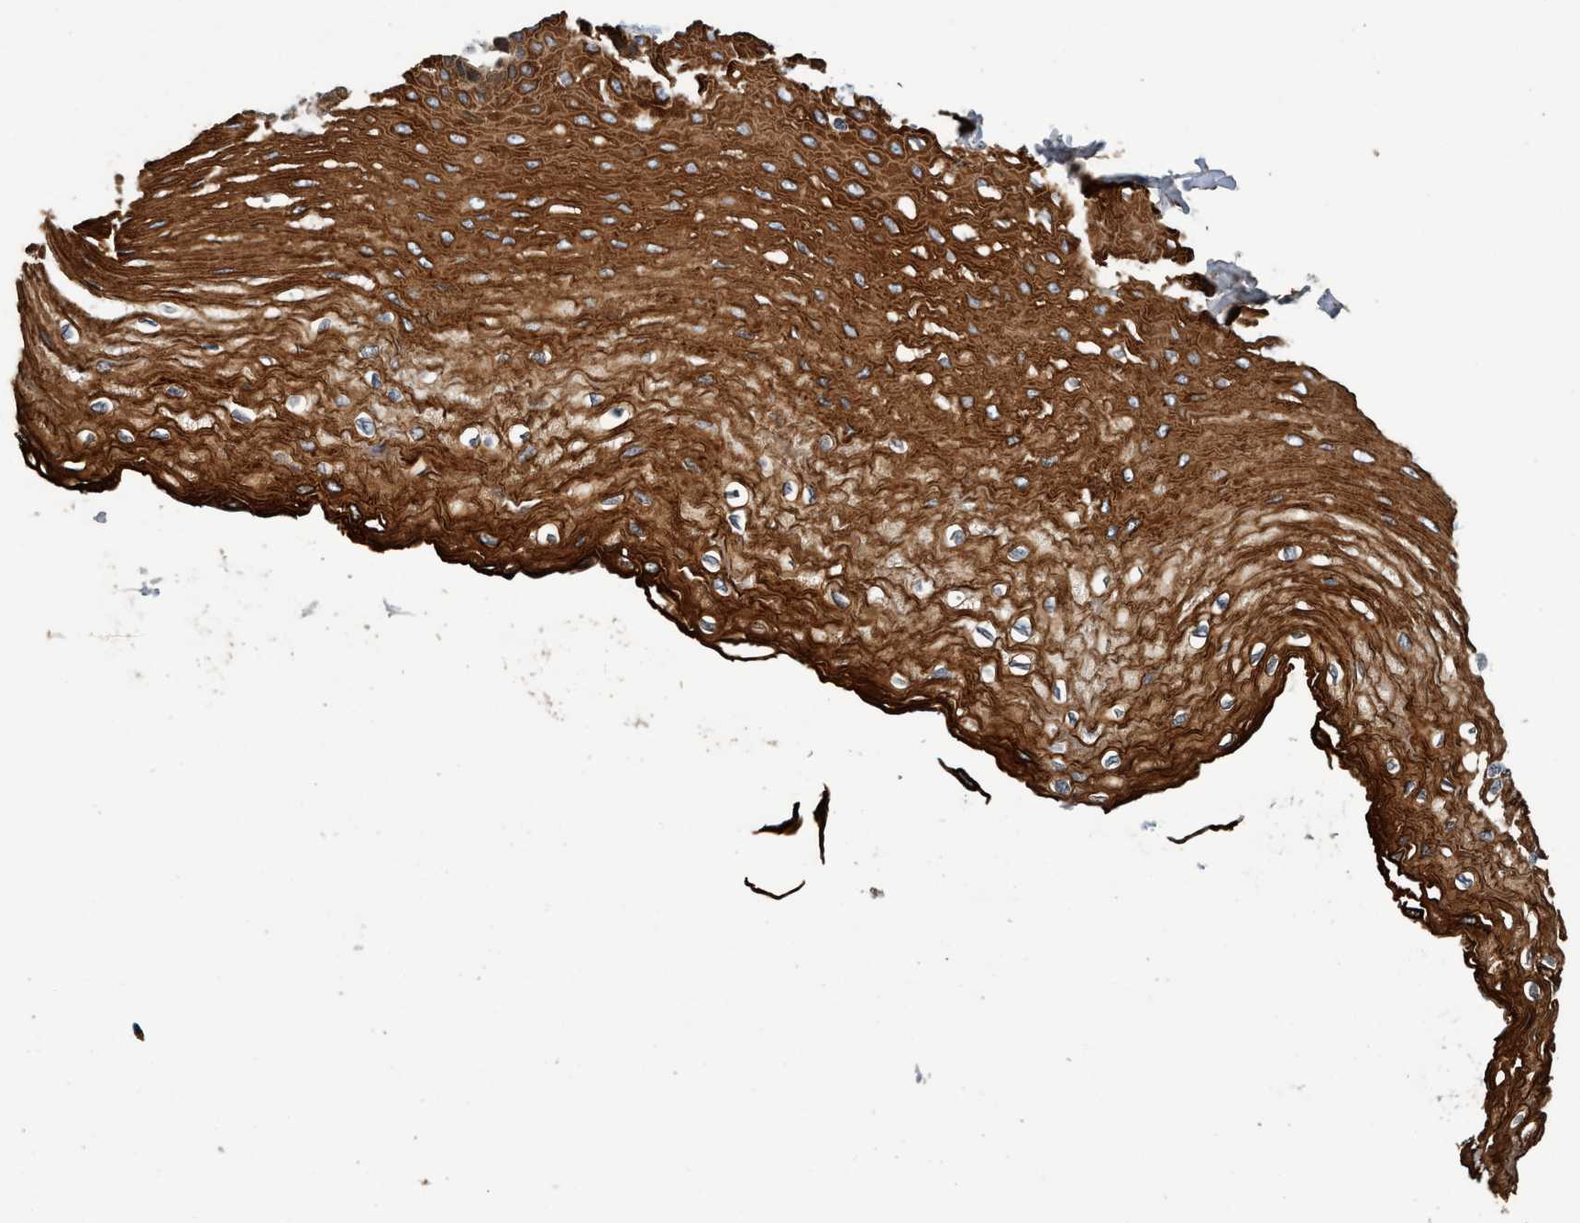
{"staining": {"intensity": "strong", "quantity": ">75%", "location": "cytoplasmic/membranous"}, "tissue": "esophagus", "cell_type": "Squamous epithelial cells", "image_type": "normal", "snomed": [{"axis": "morphology", "description": "Normal tissue, NOS"}, {"axis": "topography", "description": "Esophagus"}], "caption": "DAB (3,3'-diaminobenzidine) immunohistochemical staining of benign human esophagus shows strong cytoplasmic/membranous protein expression in about >75% of squamous epithelial cells. (DAB (3,3'-diaminobenzidine) = brown stain, brightfield microscopy at high magnification).", "gene": "MACC1", "patient": {"sex": "female", "age": 72}}